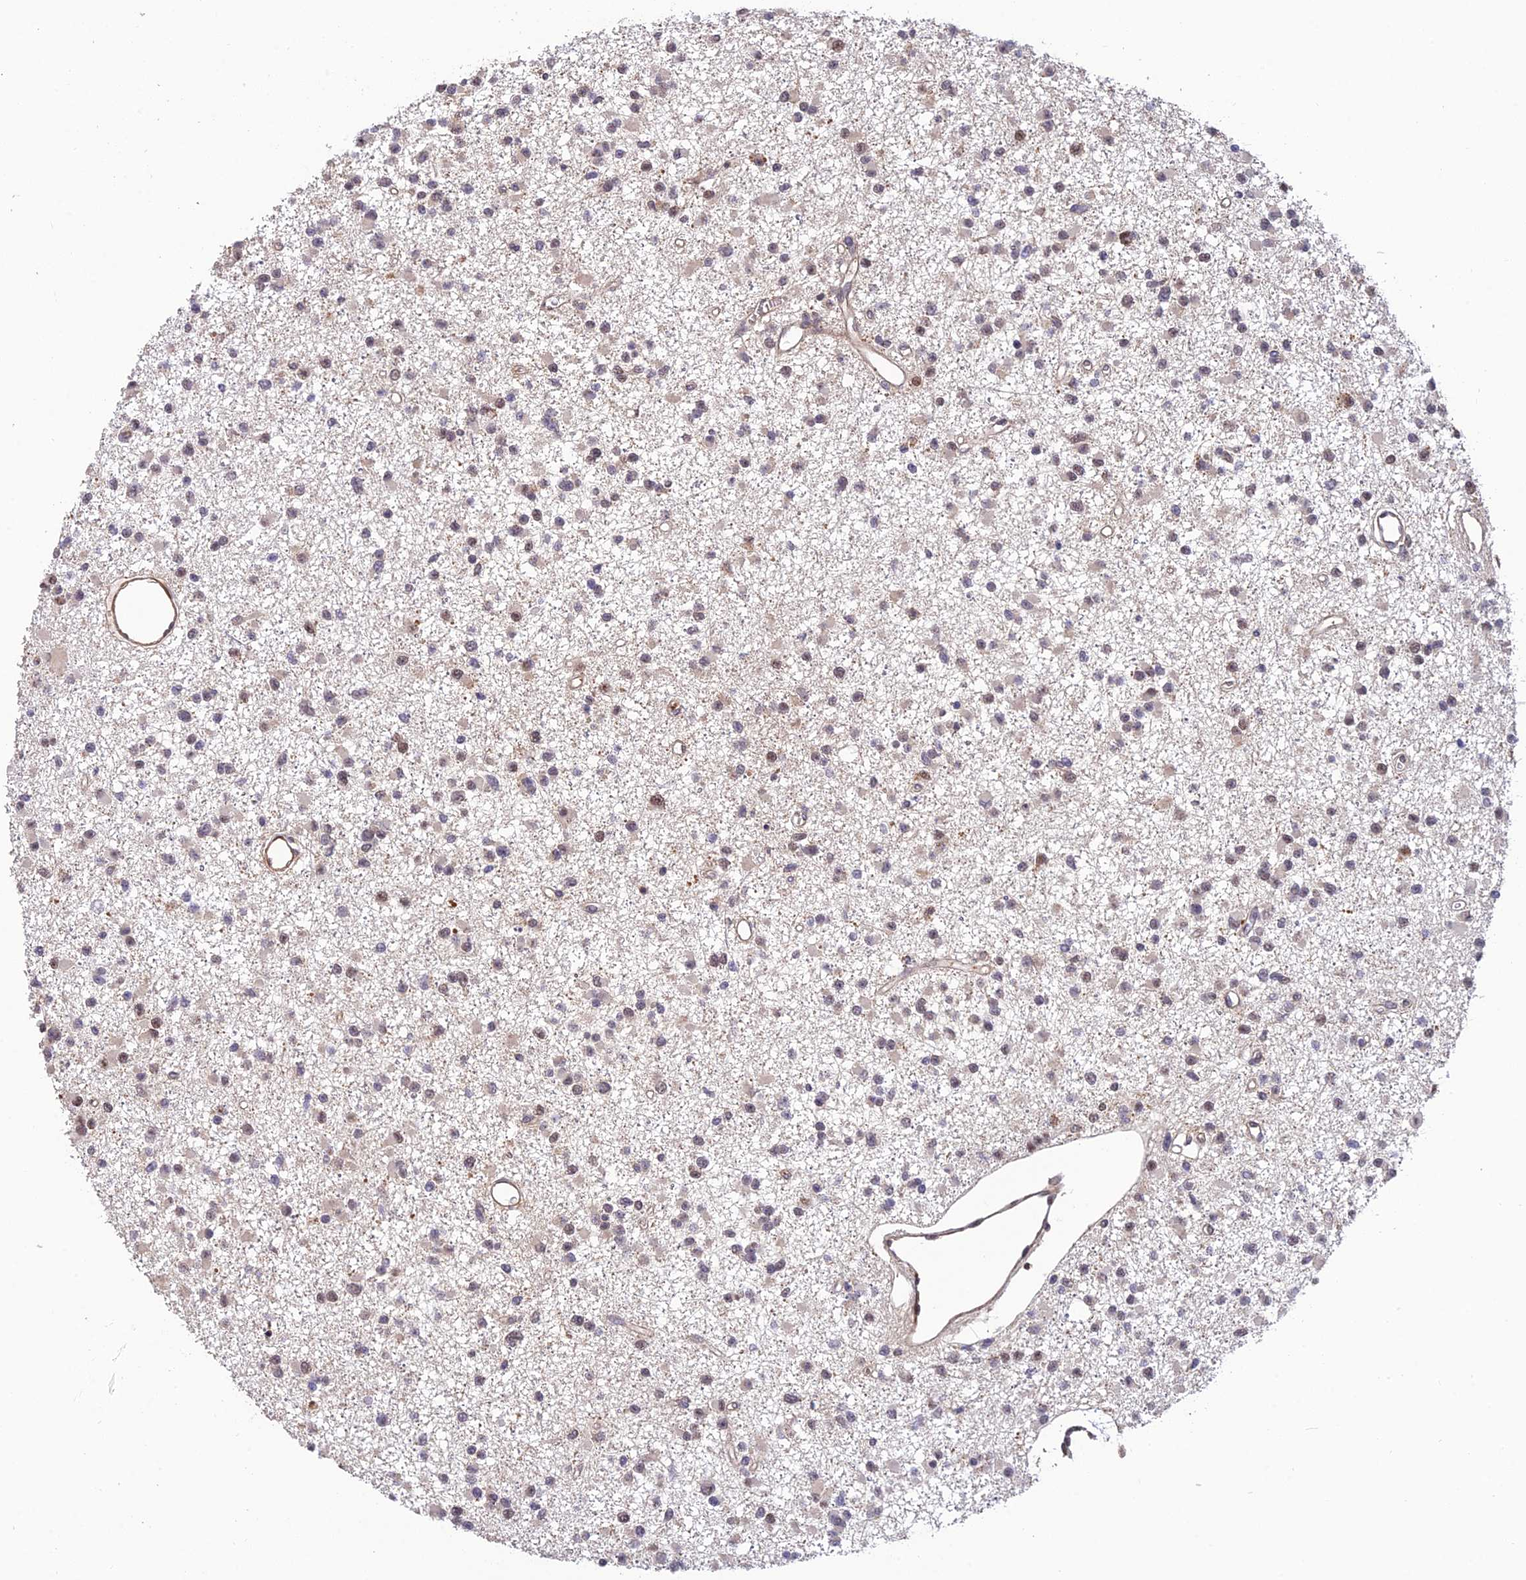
{"staining": {"intensity": "weak", "quantity": "<25%", "location": "nuclear"}, "tissue": "glioma", "cell_type": "Tumor cells", "image_type": "cancer", "snomed": [{"axis": "morphology", "description": "Glioma, malignant, Low grade"}, {"axis": "topography", "description": "Brain"}], "caption": "Tumor cells show no significant protein expression in malignant glioma (low-grade). (Stains: DAB (3,3'-diaminobenzidine) immunohistochemistry with hematoxylin counter stain, Microscopy: brightfield microscopy at high magnification).", "gene": "PSMB3", "patient": {"sex": "female", "age": 22}}